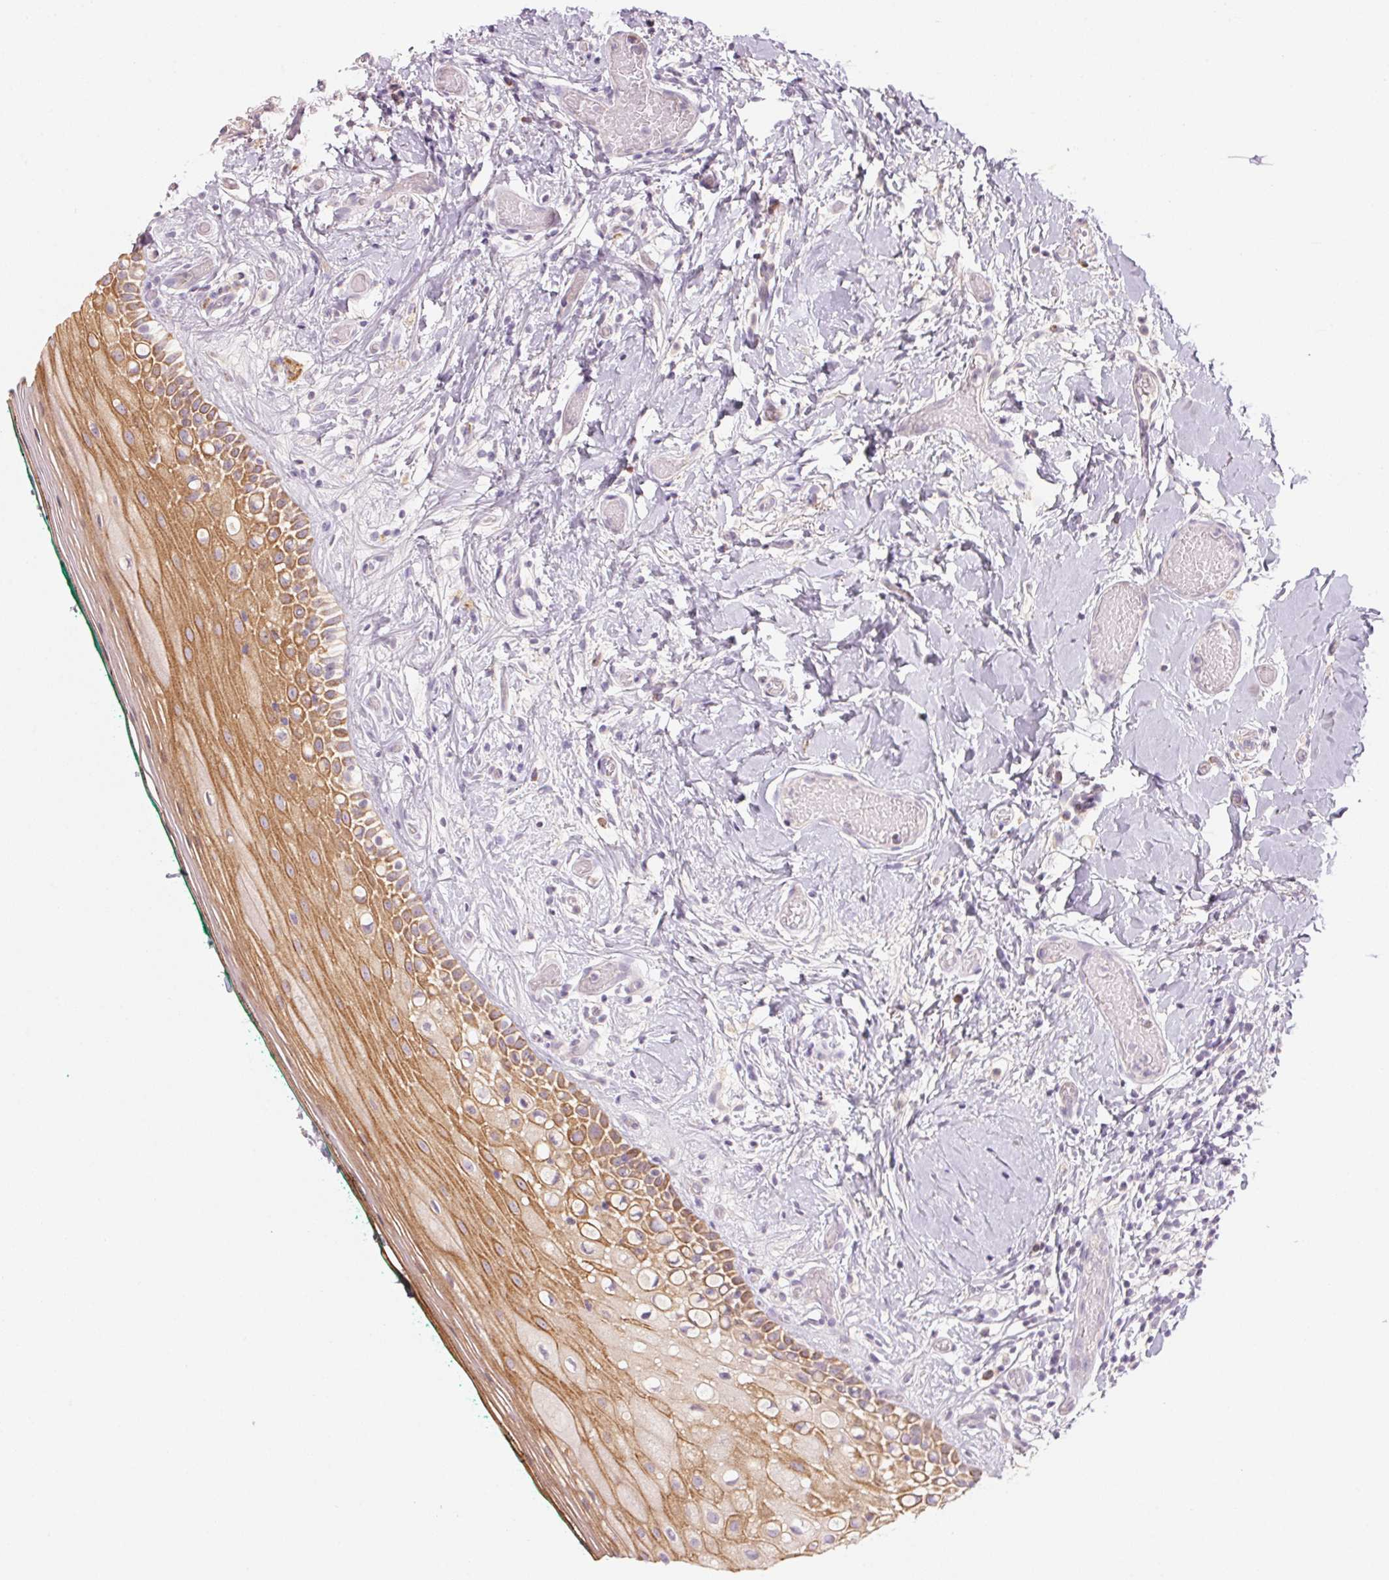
{"staining": {"intensity": "moderate", "quantity": ">75%", "location": "cytoplasmic/membranous"}, "tissue": "oral mucosa", "cell_type": "Squamous epithelial cells", "image_type": "normal", "snomed": [{"axis": "morphology", "description": "Normal tissue, NOS"}, {"axis": "topography", "description": "Oral tissue"}], "caption": "Immunohistochemistry image of unremarkable human oral mucosa stained for a protein (brown), which displays medium levels of moderate cytoplasmic/membranous staining in about >75% of squamous epithelial cells.", "gene": "BLOC1S2", "patient": {"sex": "female", "age": 83}}